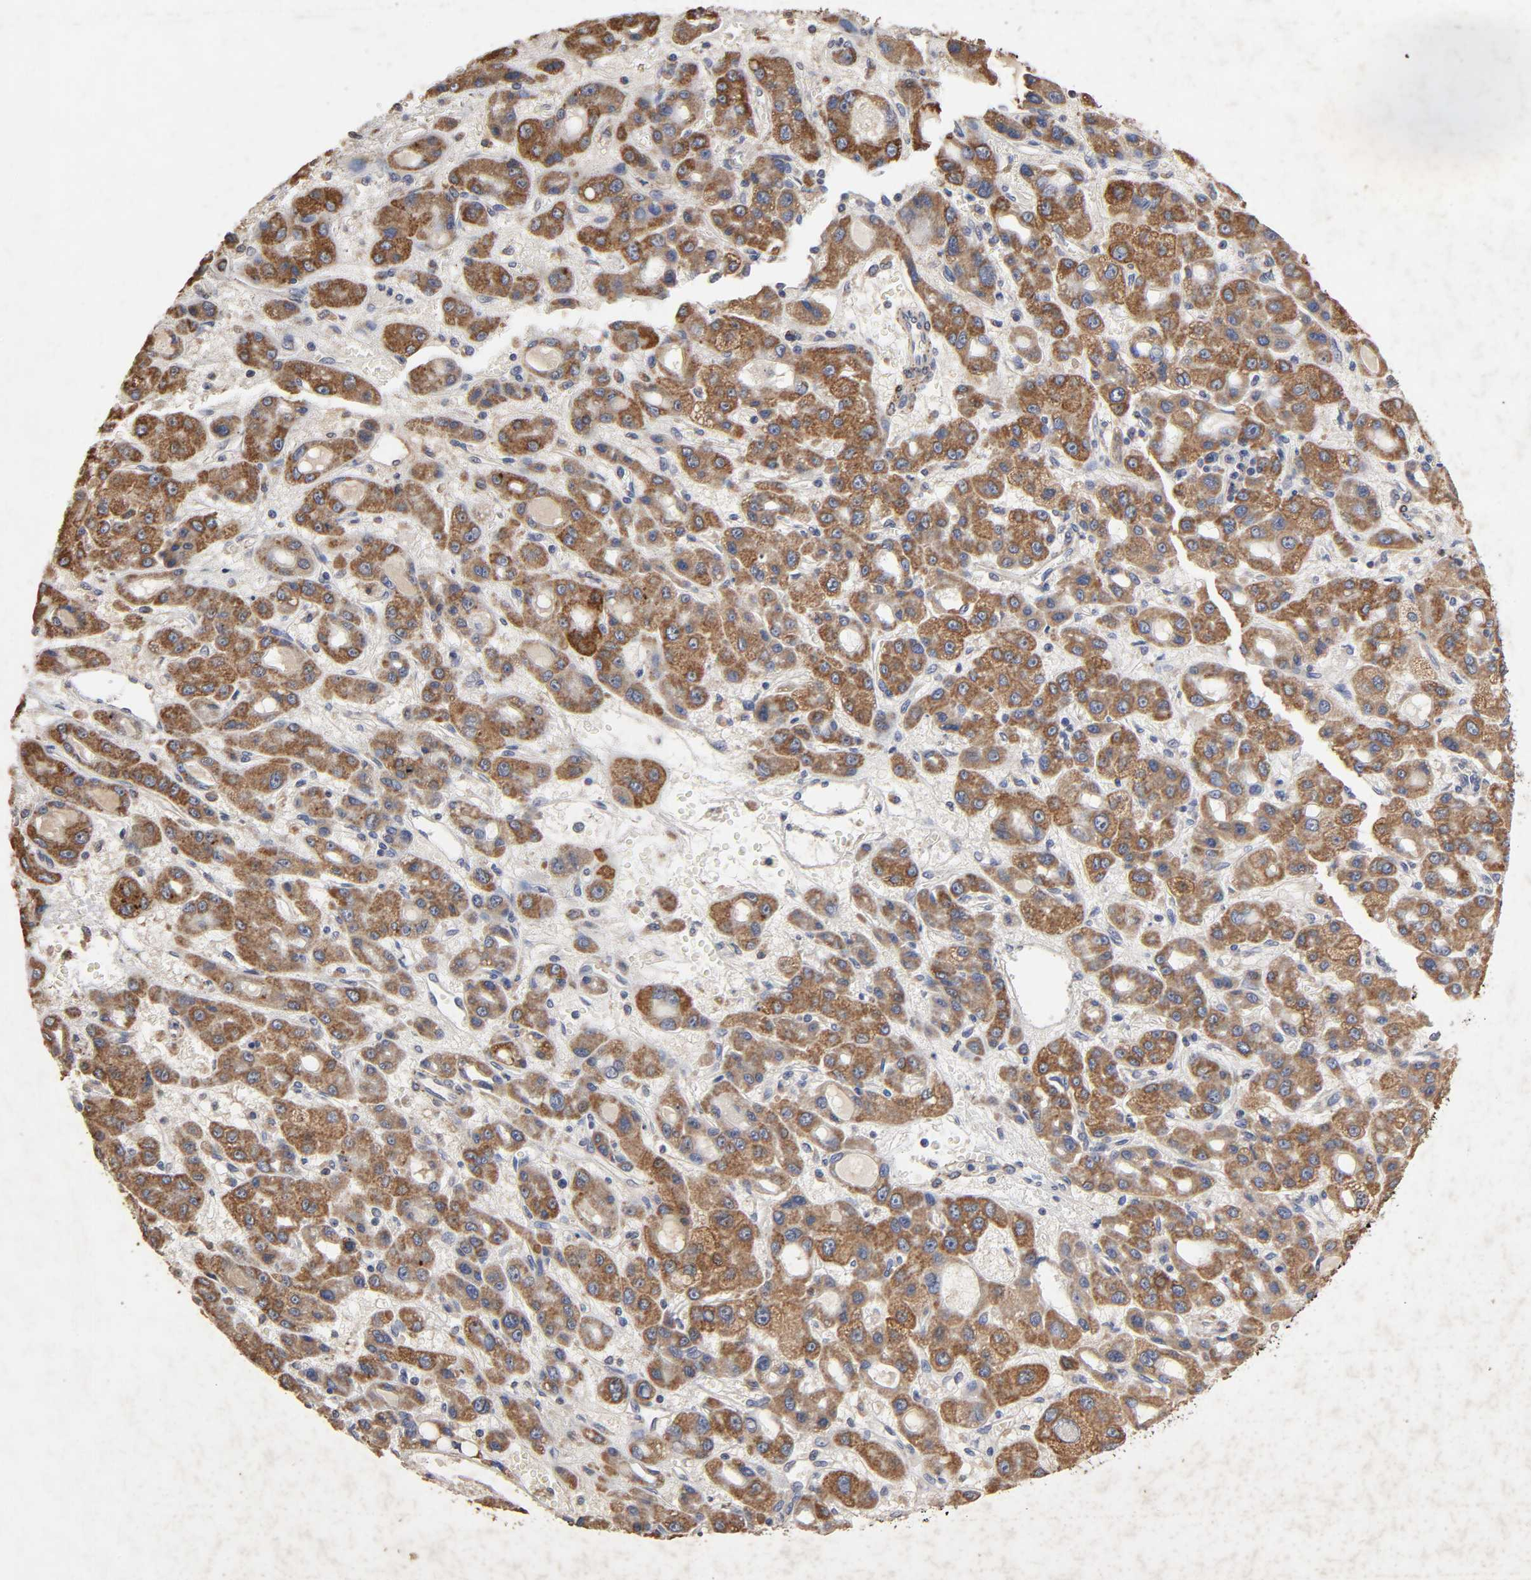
{"staining": {"intensity": "strong", "quantity": ">75%", "location": "cytoplasmic/membranous"}, "tissue": "liver cancer", "cell_type": "Tumor cells", "image_type": "cancer", "snomed": [{"axis": "morphology", "description": "Carcinoma, Hepatocellular, NOS"}, {"axis": "topography", "description": "Liver"}], "caption": "Liver hepatocellular carcinoma stained with a brown dye displays strong cytoplasmic/membranous positive positivity in about >75% of tumor cells.", "gene": "CYCS", "patient": {"sex": "male", "age": 55}}